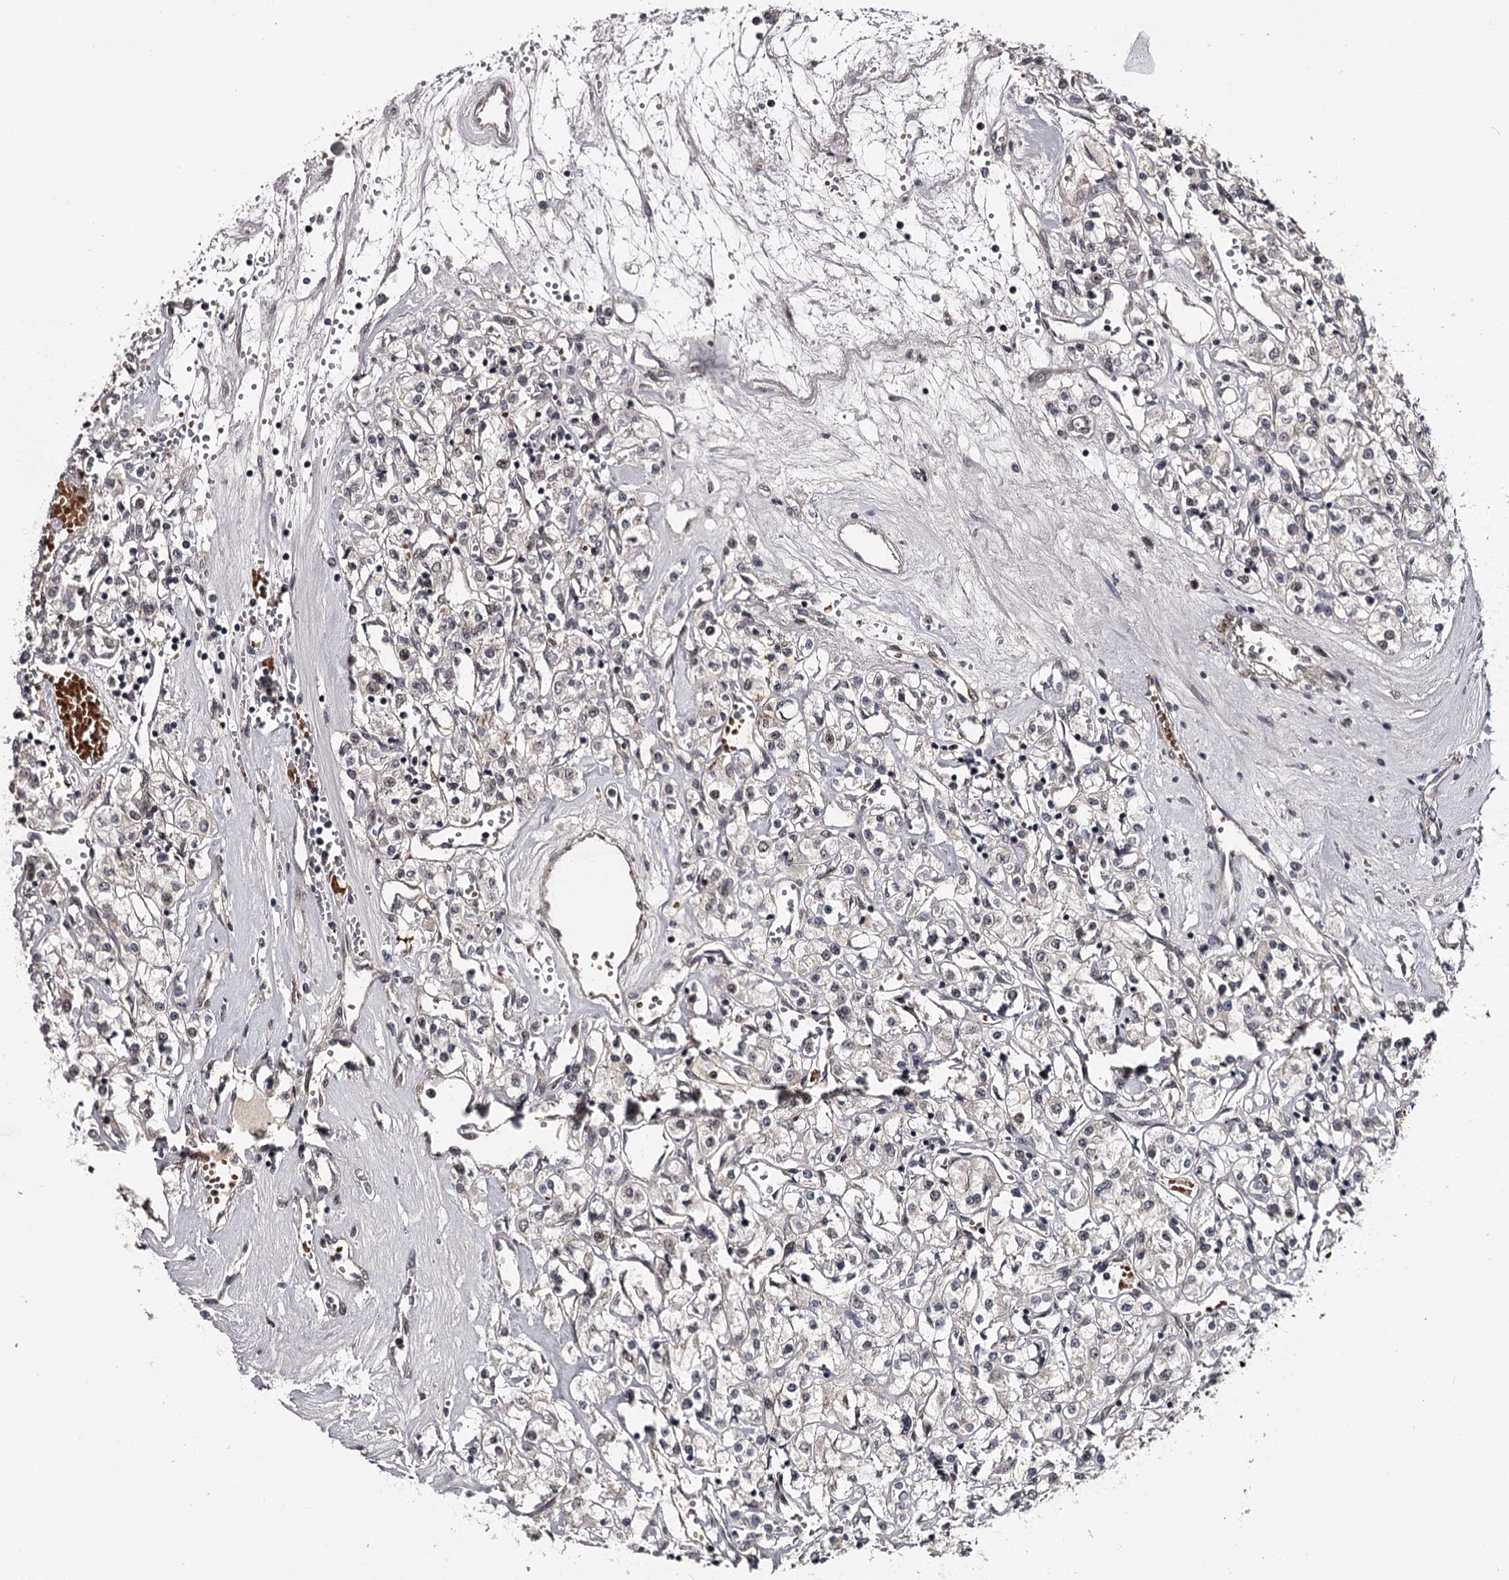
{"staining": {"intensity": "weak", "quantity": "<25%", "location": "nuclear"}, "tissue": "renal cancer", "cell_type": "Tumor cells", "image_type": "cancer", "snomed": [{"axis": "morphology", "description": "Adenocarcinoma, NOS"}, {"axis": "topography", "description": "Kidney"}], "caption": "There is no significant positivity in tumor cells of renal cancer (adenocarcinoma).", "gene": "RNF44", "patient": {"sex": "female", "age": 59}}